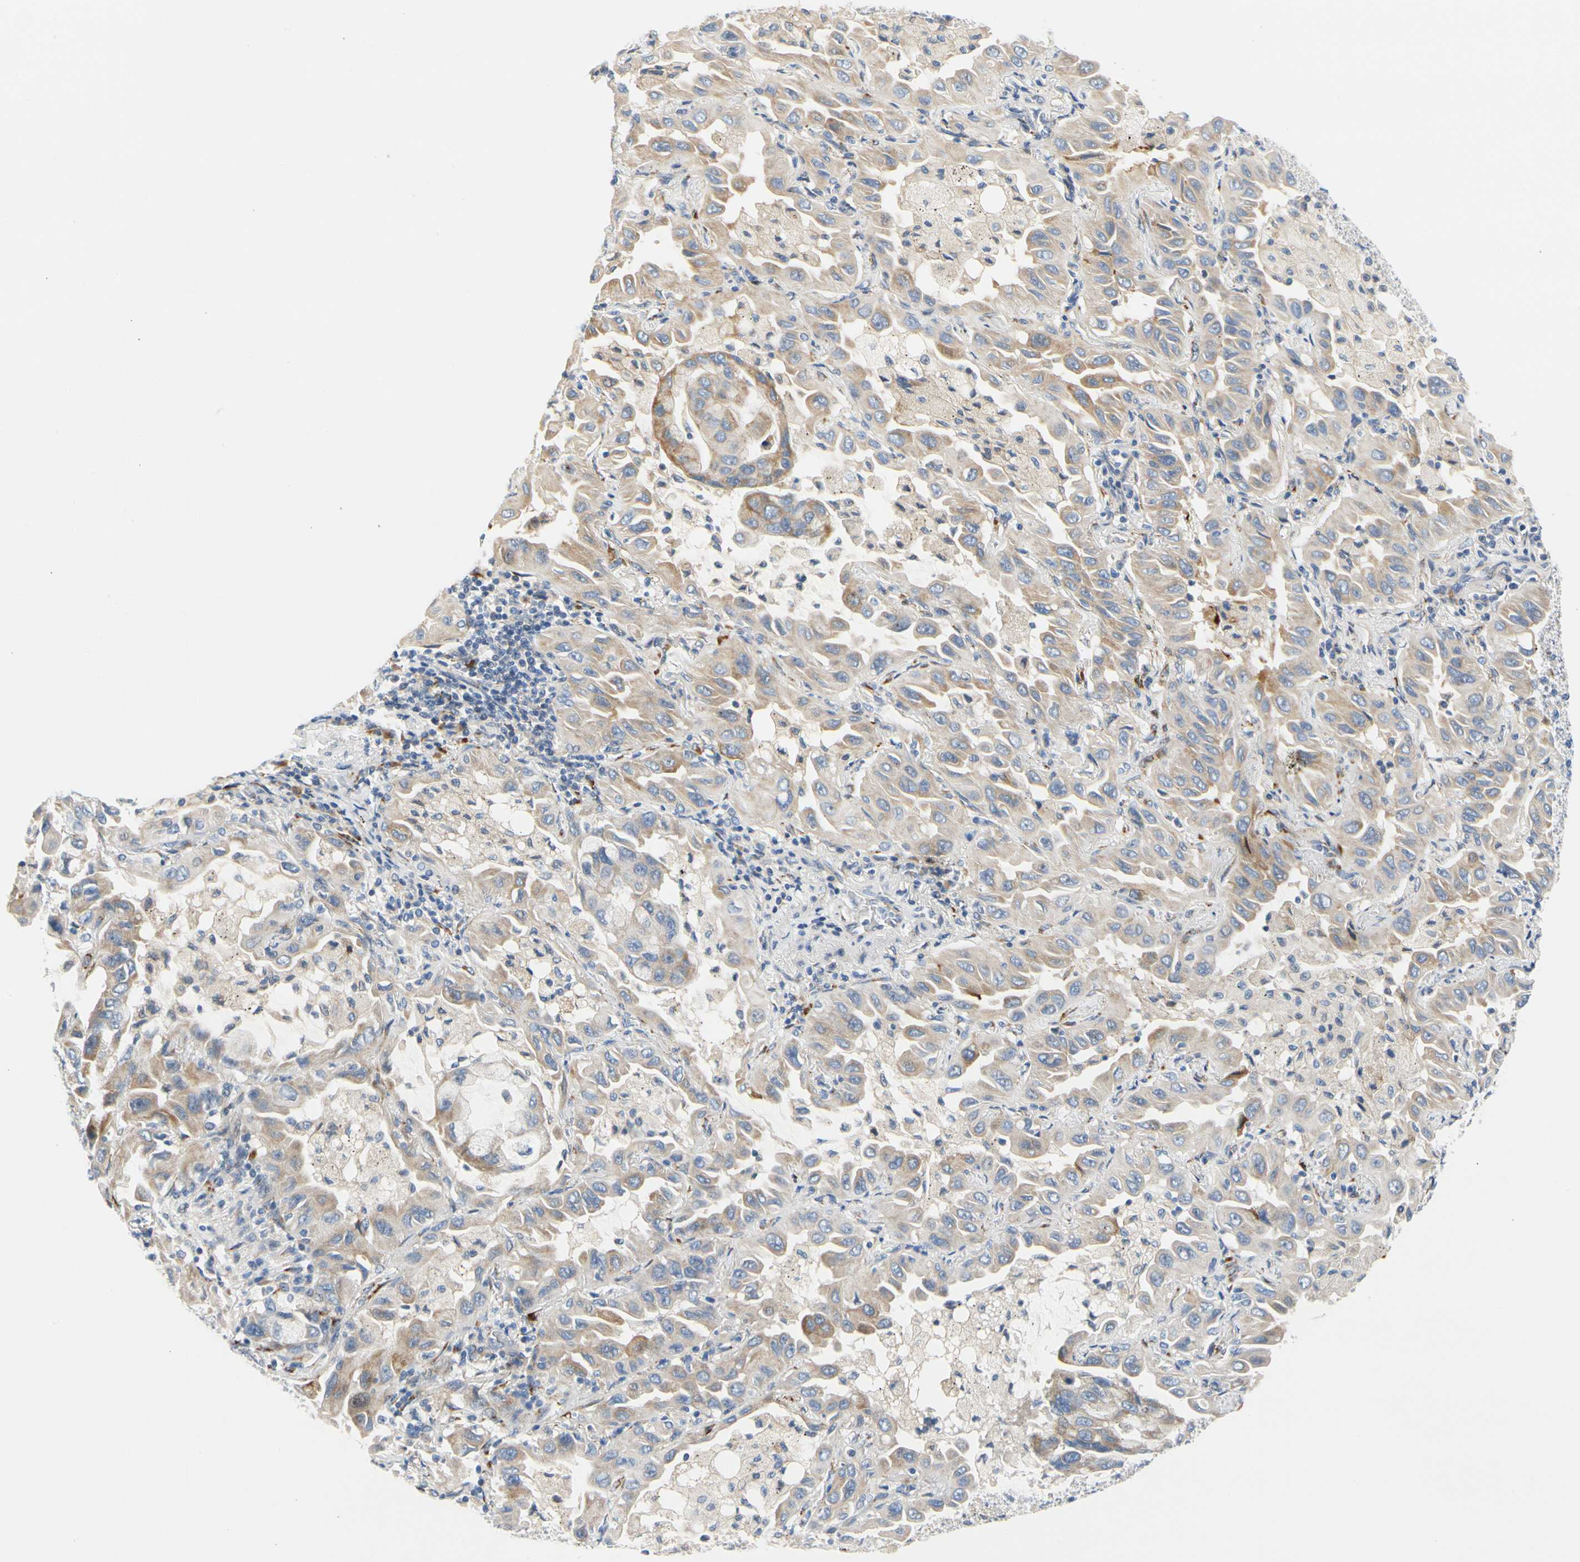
{"staining": {"intensity": "weak", "quantity": "25%-75%", "location": "cytoplasmic/membranous"}, "tissue": "lung cancer", "cell_type": "Tumor cells", "image_type": "cancer", "snomed": [{"axis": "morphology", "description": "Adenocarcinoma, NOS"}, {"axis": "topography", "description": "Lung"}], "caption": "Lung adenocarcinoma stained with a protein marker reveals weak staining in tumor cells.", "gene": "ZNF236", "patient": {"sex": "male", "age": 64}}